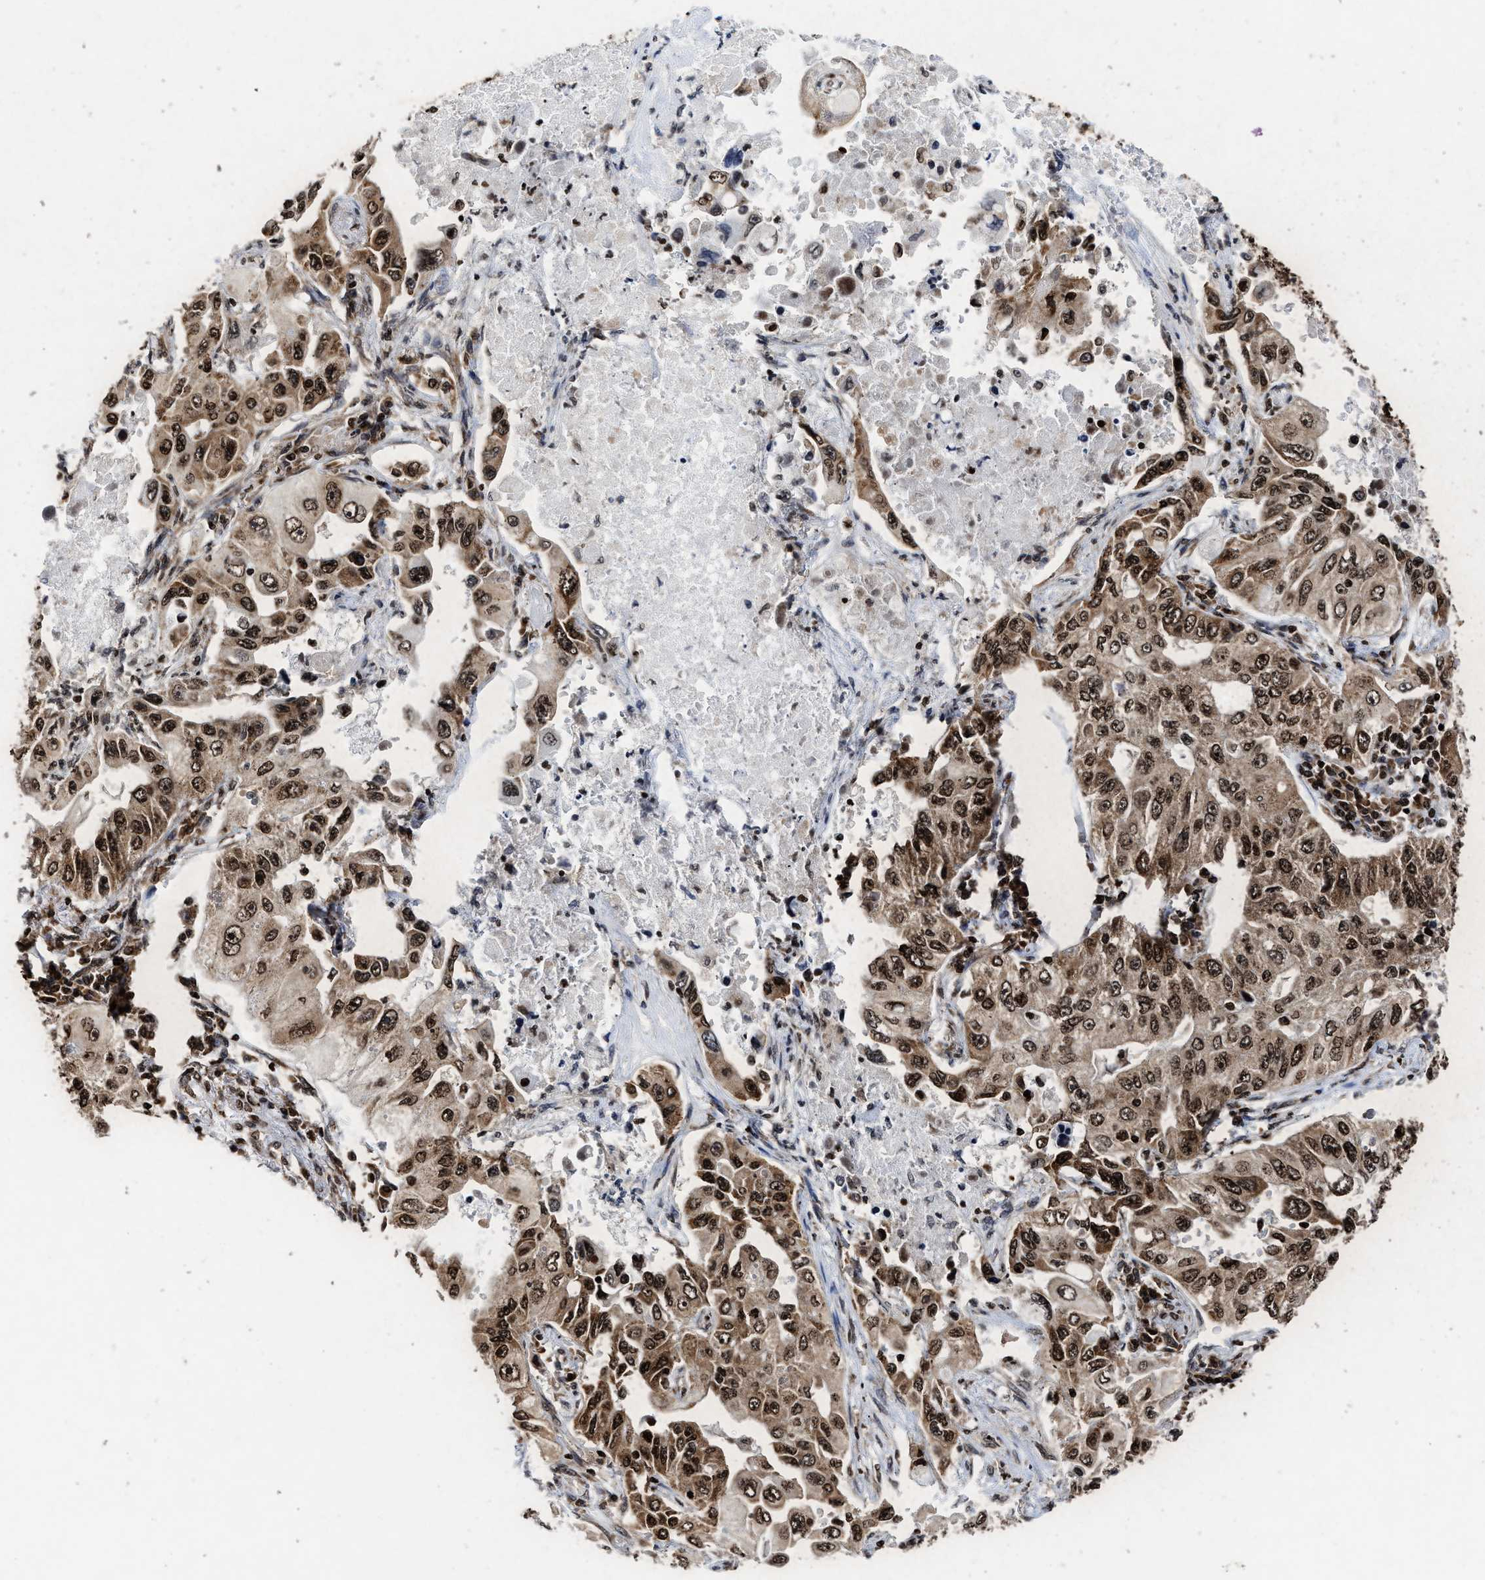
{"staining": {"intensity": "moderate", "quantity": ">75%", "location": "cytoplasmic/membranous,nuclear"}, "tissue": "lung cancer", "cell_type": "Tumor cells", "image_type": "cancer", "snomed": [{"axis": "morphology", "description": "Adenocarcinoma, NOS"}, {"axis": "topography", "description": "Lung"}], "caption": "Adenocarcinoma (lung) stained for a protein exhibits moderate cytoplasmic/membranous and nuclear positivity in tumor cells.", "gene": "ALYREF", "patient": {"sex": "male", "age": 84}}